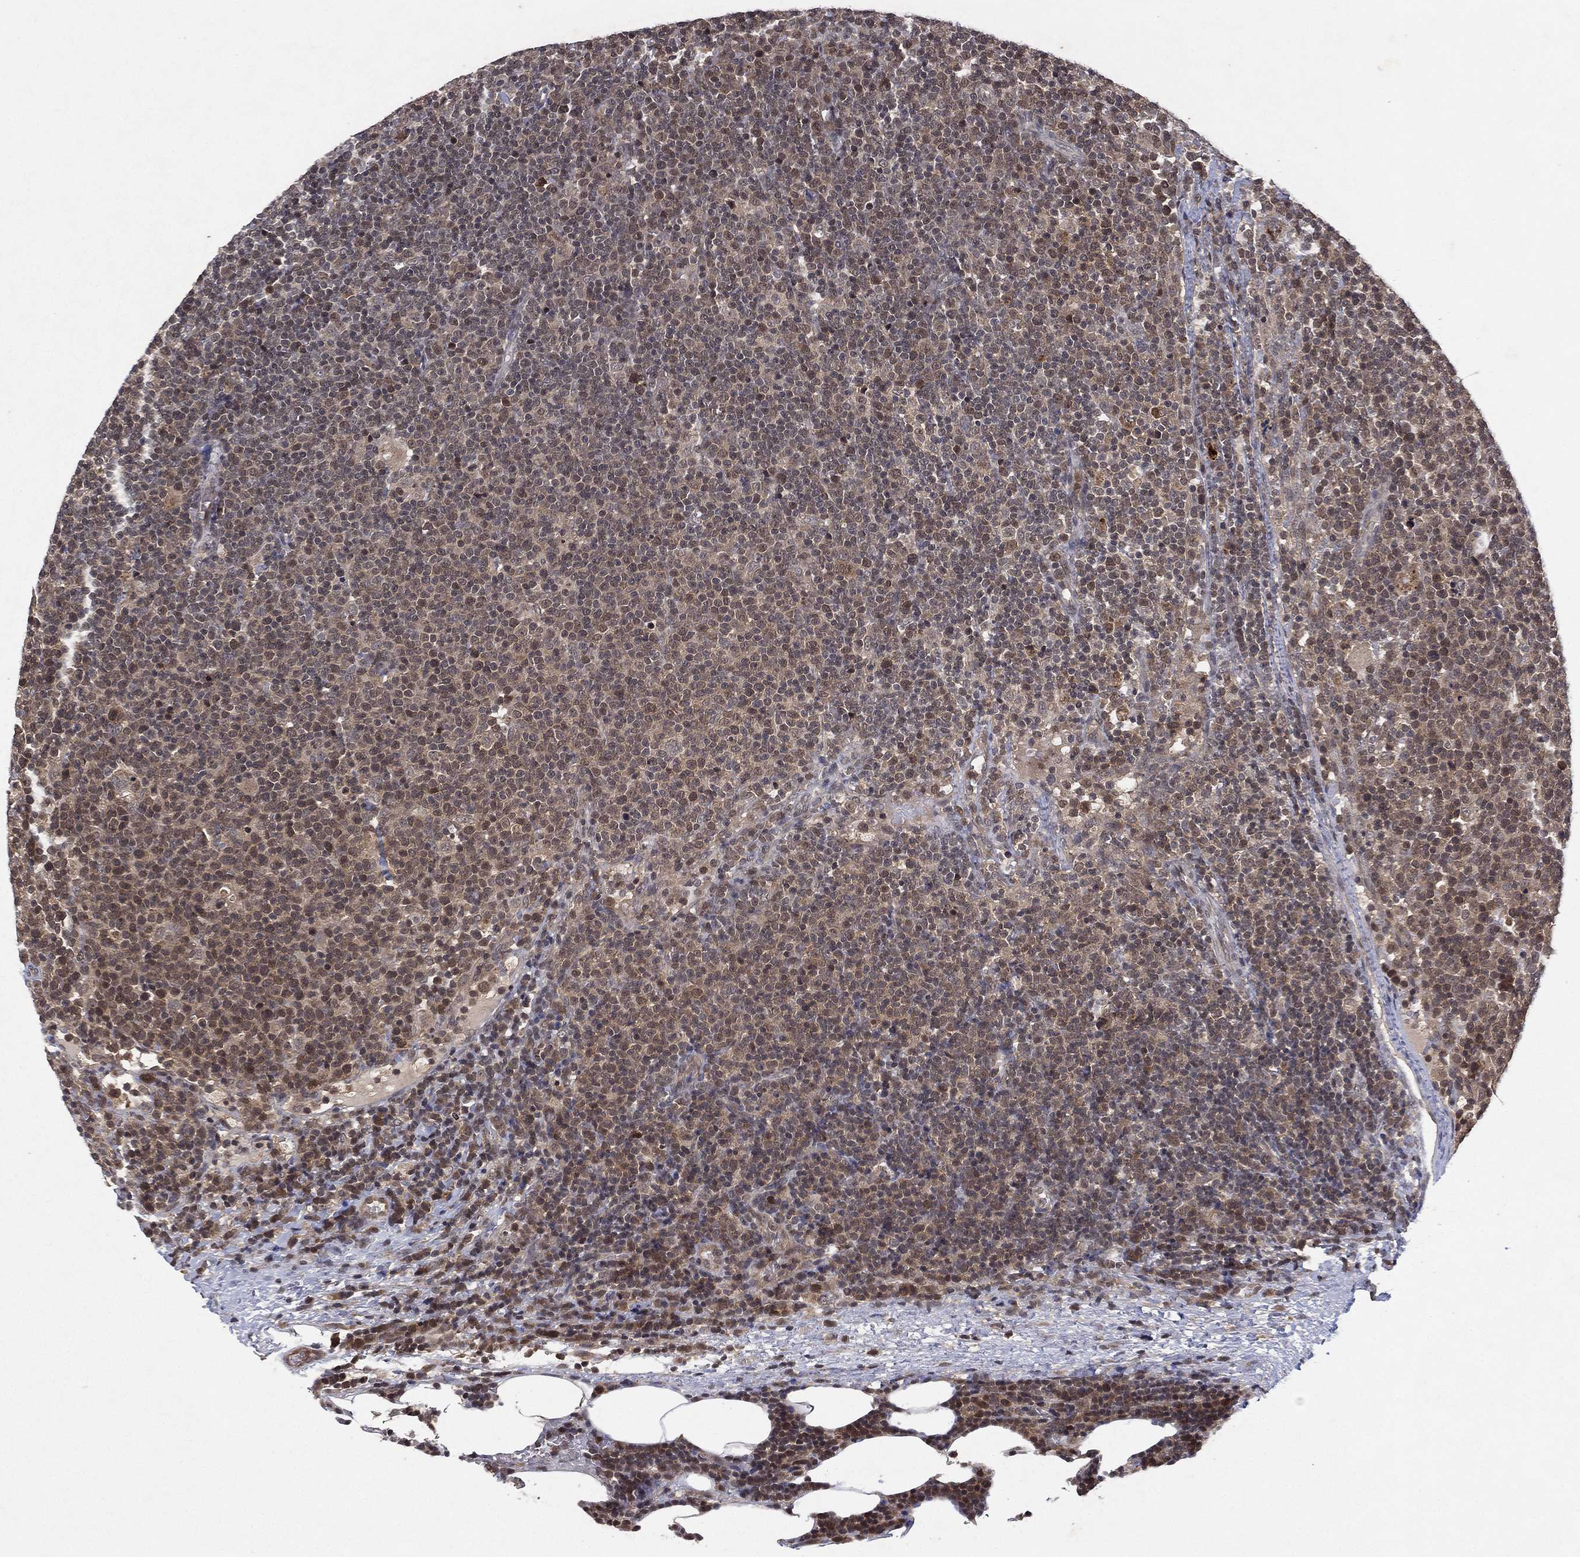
{"staining": {"intensity": "negative", "quantity": "none", "location": "none"}, "tissue": "lymphoma", "cell_type": "Tumor cells", "image_type": "cancer", "snomed": [{"axis": "morphology", "description": "Malignant lymphoma, non-Hodgkin's type, High grade"}, {"axis": "topography", "description": "Lymph node"}], "caption": "IHC micrograph of human high-grade malignant lymphoma, non-Hodgkin's type stained for a protein (brown), which displays no staining in tumor cells. (DAB (3,3'-diaminobenzidine) immunohistochemistry with hematoxylin counter stain).", "gene": "ATG4B", "patient": {"sex": "male", "age": 61}}